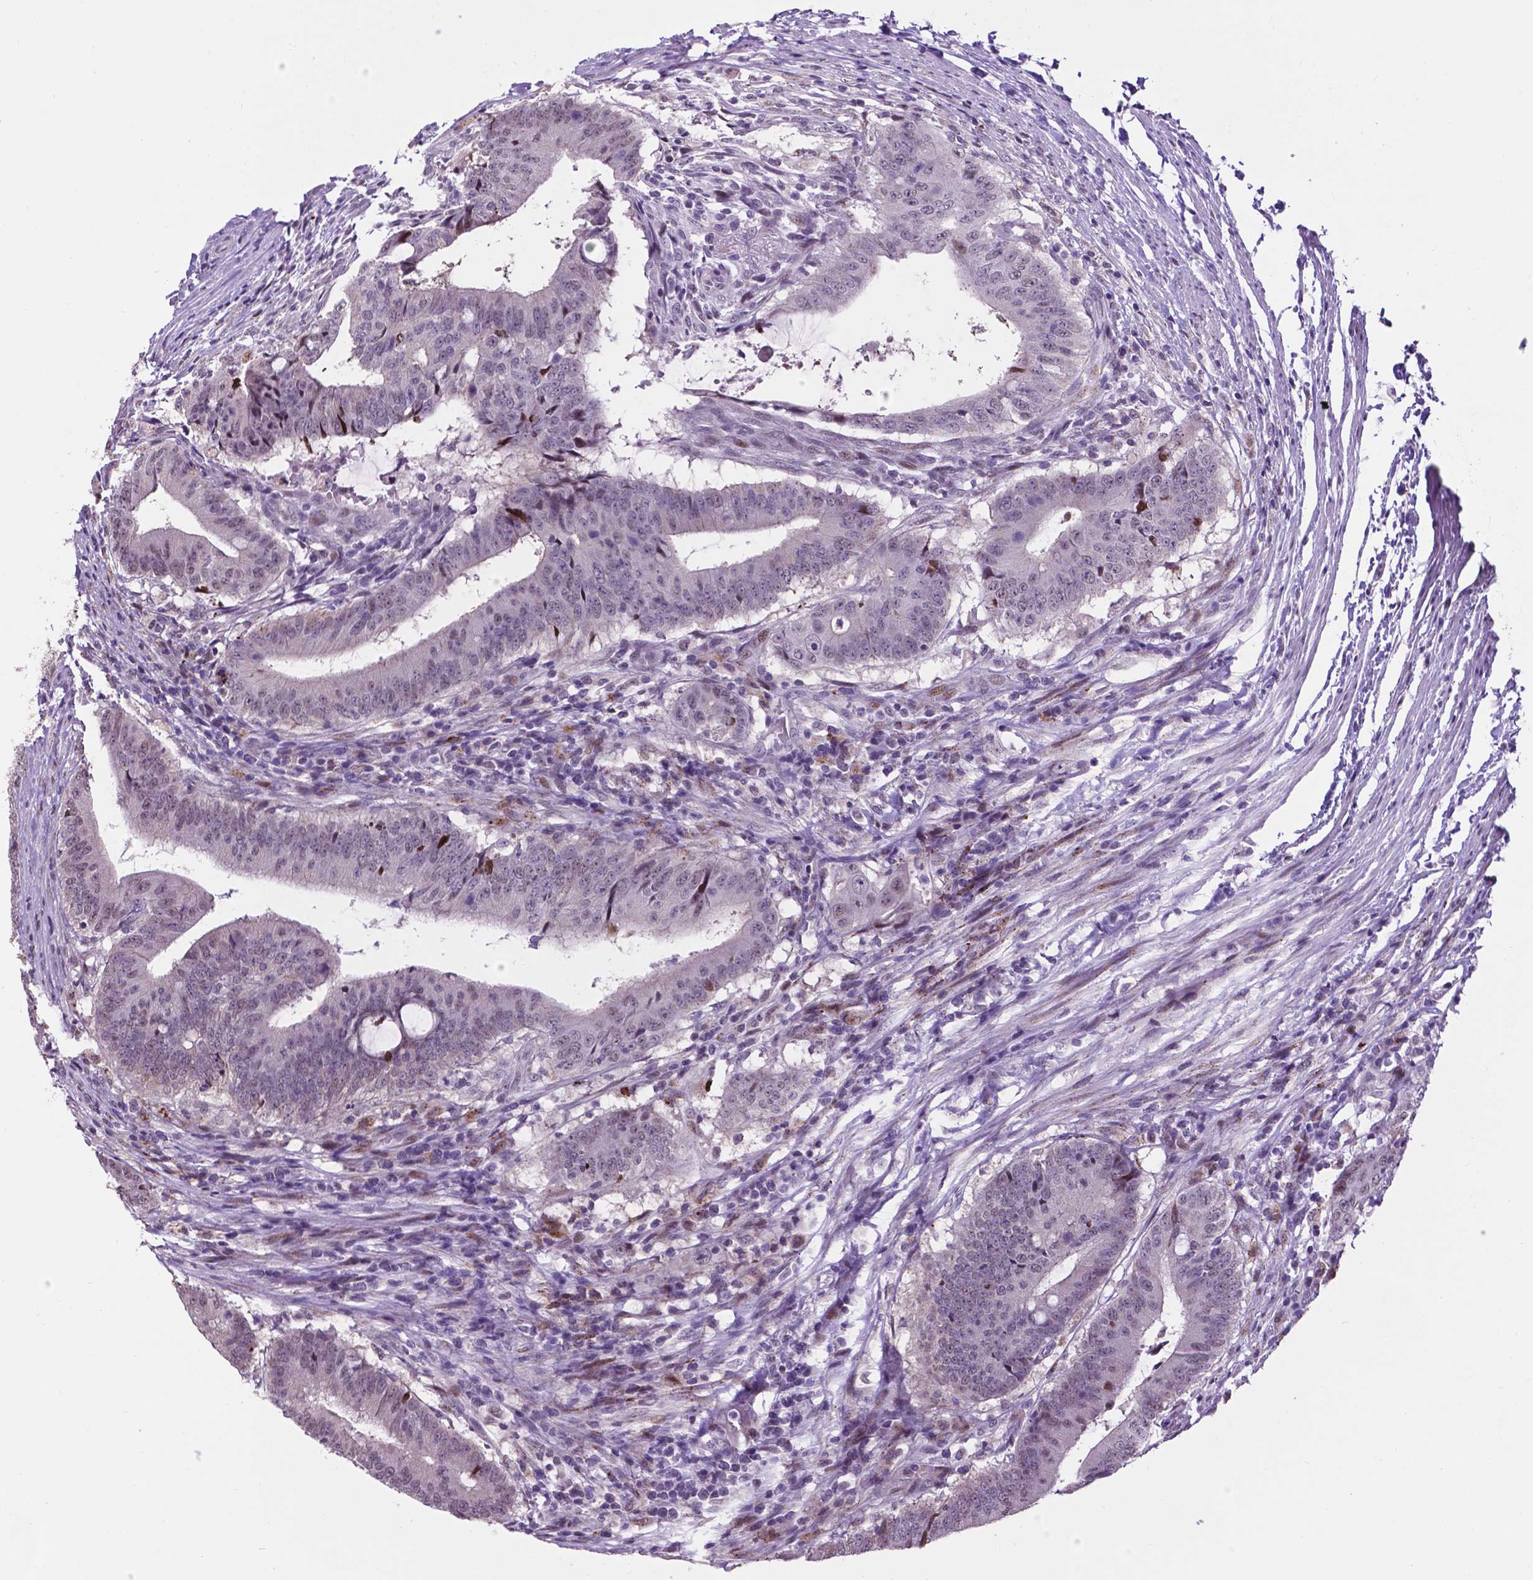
{"staining": {"intensity": "negative", "quantity": "none", "location": "none"}, "tissue": "colorectal cancer", "cell_type": "Tumor cells", "image_type": "cancer", "snomed": [{"axis": "morphology", "description": "Adenocarcinoma, NOS"}, {"axis": "topography", "description": "Colon"}], "caption": "High power microscopy micrograph of an immunohistochemistry (IHC) histopathology image of colorectal cancer (adenocarcinoma), revealing no significant positivity in tumor cells.", "gene": "SMAD3", "patient": {"sex": "female", "age": 43}}